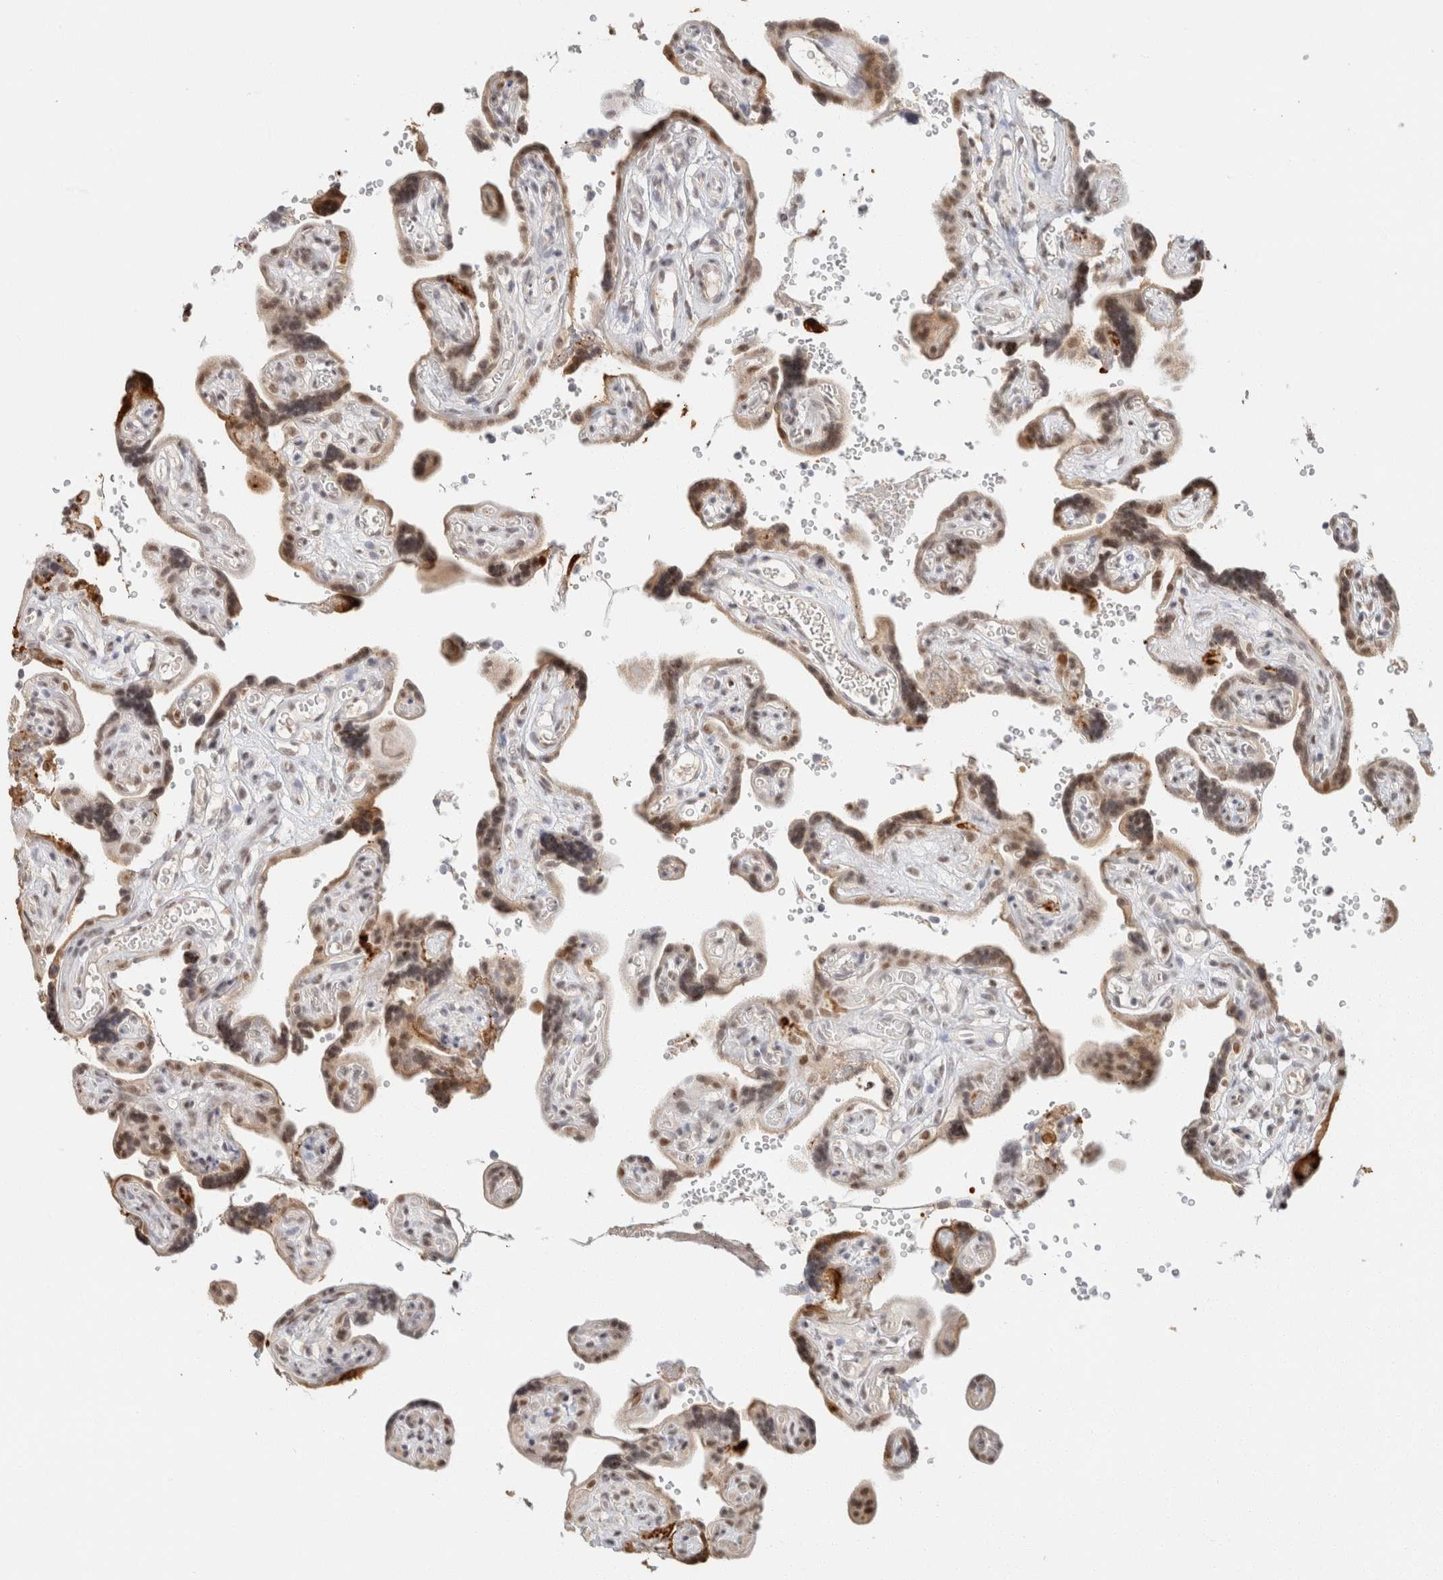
{"staining": {"intensity": "moderate", "quantity": "25%-75%", "location": "nuclear"}, "tissue": "placenta", "cell_type": "Decidual cells", "image_type": "normal", "snomed": [{"axis": "morphology", "description": "Normal tissue, NOS"}, {"axis": "topography", "description": "Placenta"}], "caption": "High-magnification brightfield microscopy of normal placenta stained with DAB (brown) and counterstained with hematoxylin (blue). decidual cells exhibit moderate nuclear expression is present in about25%-75% of cells. (brown staining indicates protein expression, while blue staining denotes nuclei).", "gene": "ZNF768", "patient": {"sex": "female", "age": 30}}